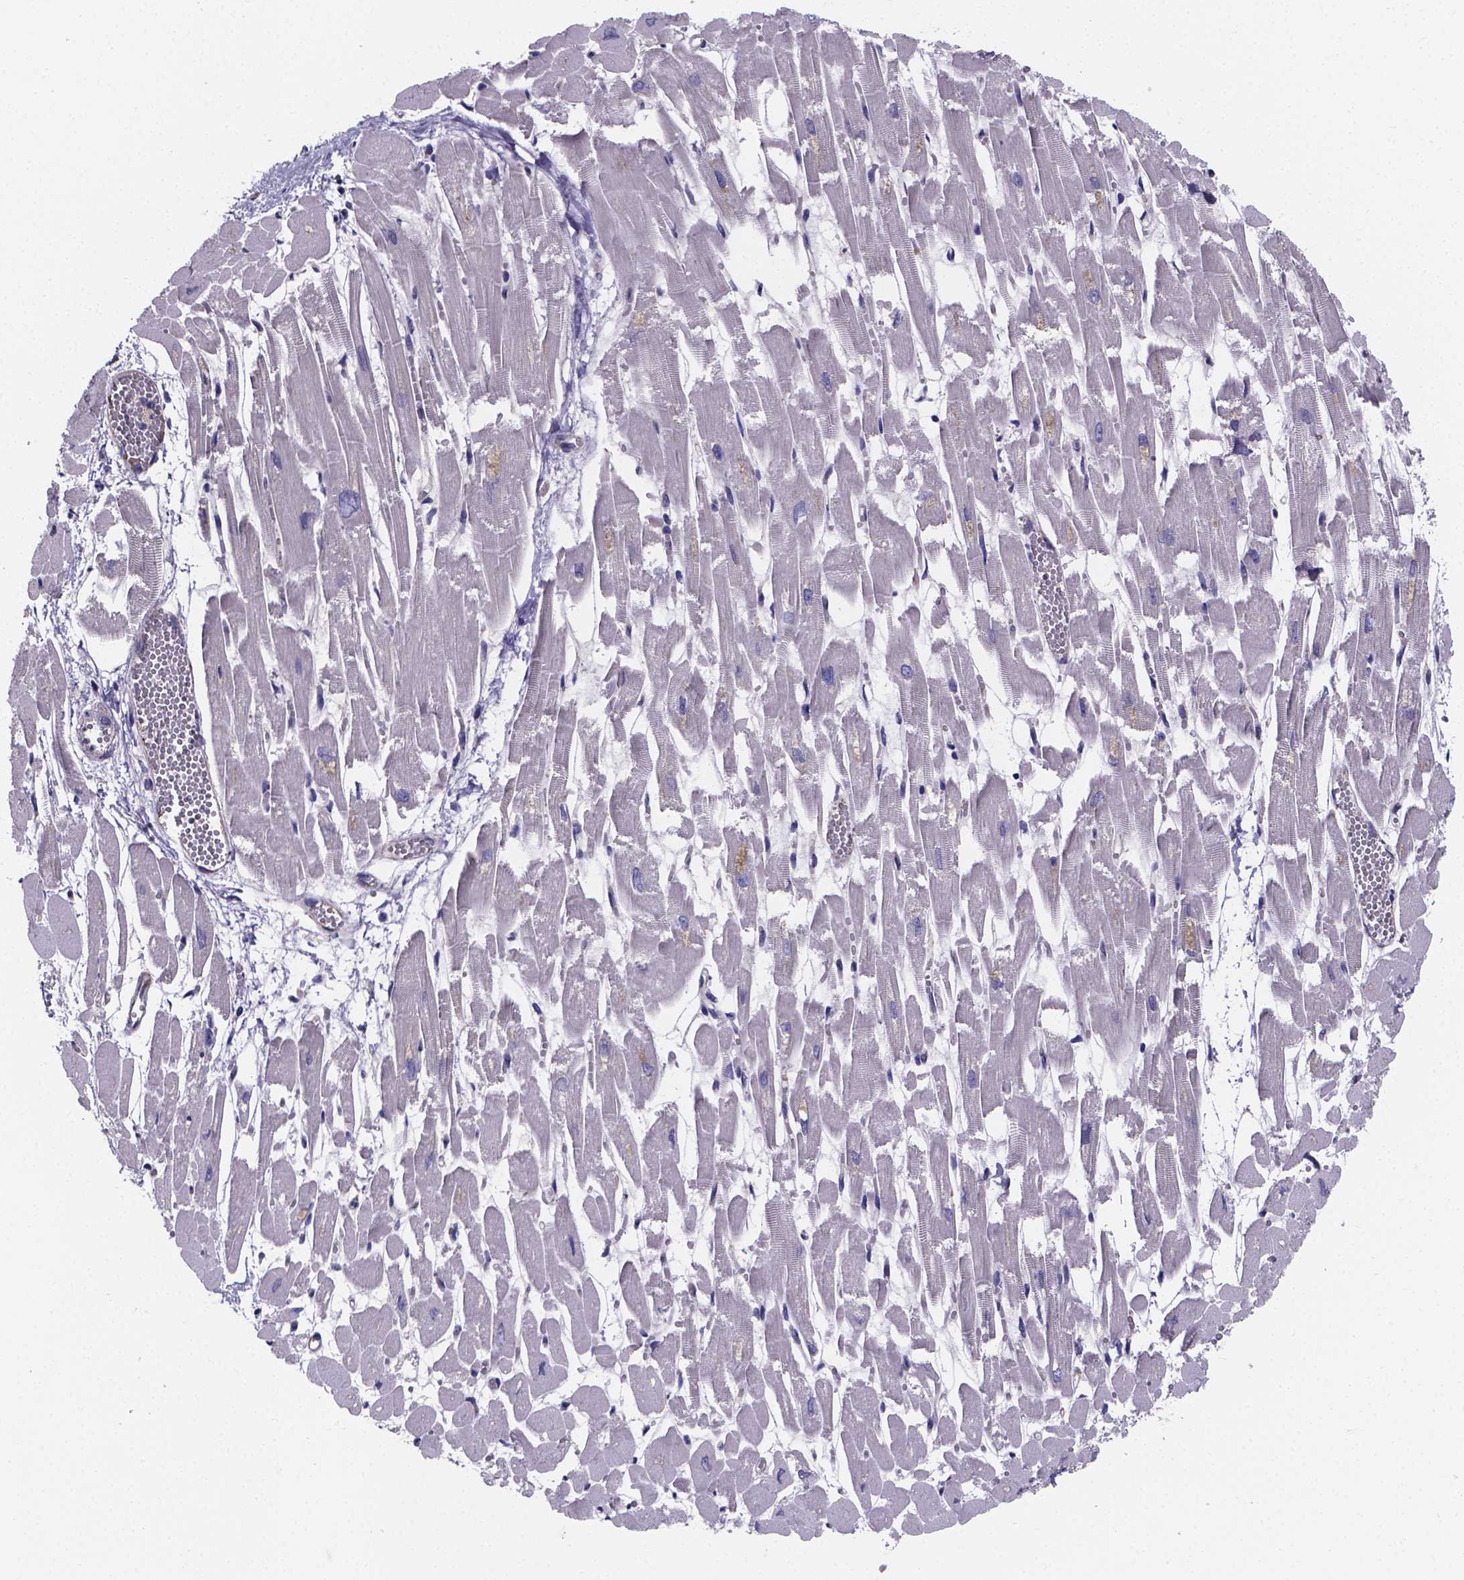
{"staining": {"intensity": "negative", "quantity": "none", "location": "none"}, "tissue": "heart muscle", "cell_type": "Cardiomyocytes", "image_type": "normal", "snomed": [{"axis": "morphology", "description": "Normal tissue, NOS"}, {"axis": "topography", "description": "Heart"}], "caption": "DAB immunohistochemical staining of benign heart muscle displays no significant staining in cardiomyocytes.", "gene": "SFRP4", "patient": {"sex": "female", "age": 52}}